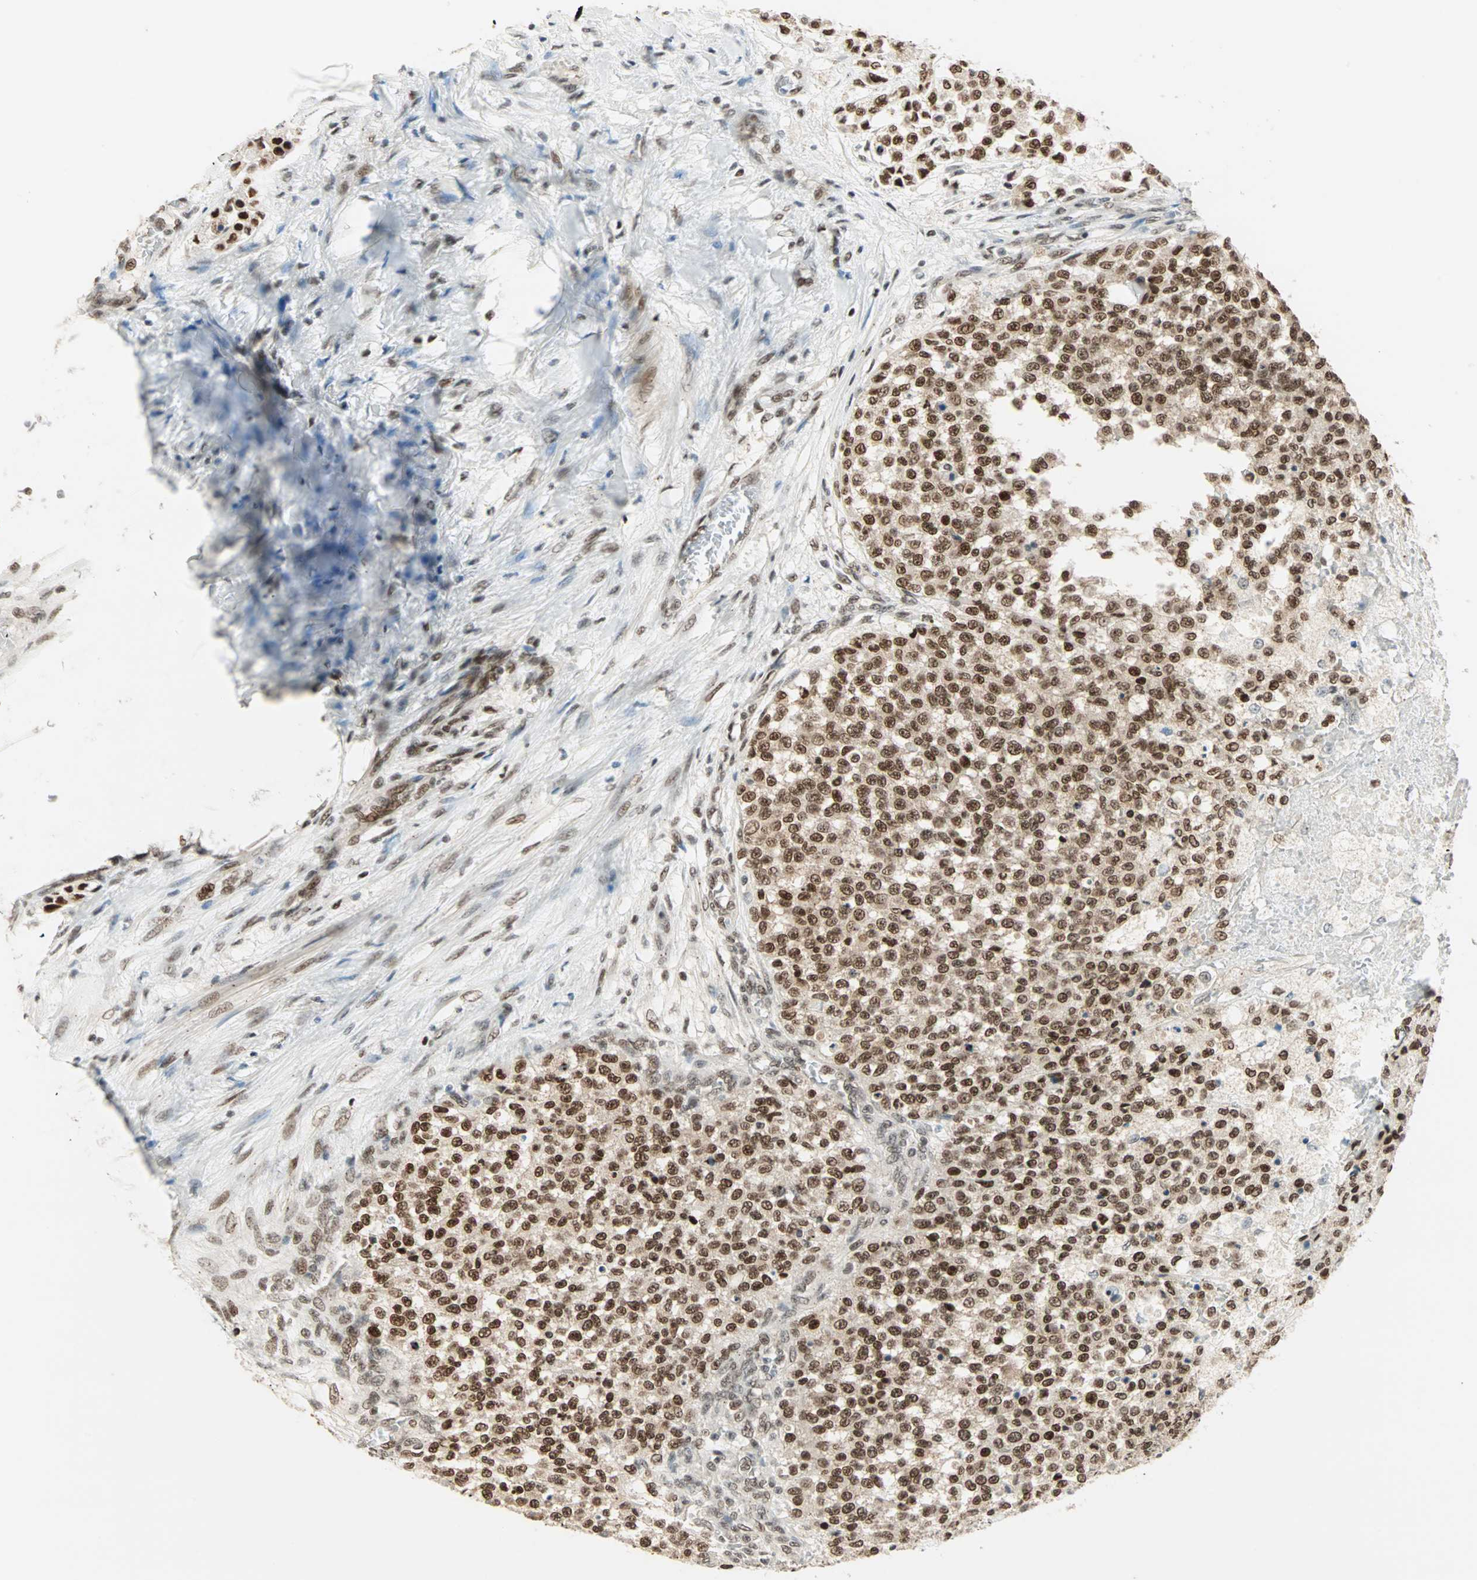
{"staining": {"intensity": "strong", "quantity": ">75%", "location": "cytoplasmic/membranous,nuclear"}, "tissue": "testis cancer", "cell_type": "Tumor cells", "image_type": "cancer", "snomed": [{"axis": "morphology", "description": "Seminoma, NOS"}, {"axis": "topography", "description": "Testis"}], "caption": "Immunohistochemical staining of human testis seminoma reveals strong cytoplasmic/membranous and nuclear protein staining in about >75% of tumor cells. Using DAB (3,3'-diaminobenzidine) (brown) and hematoxylin (blue) stains, captured at high magnification using brightfield microscopy.", "gene": "BLM", "patient": {"sex": "male", "age": 59}}